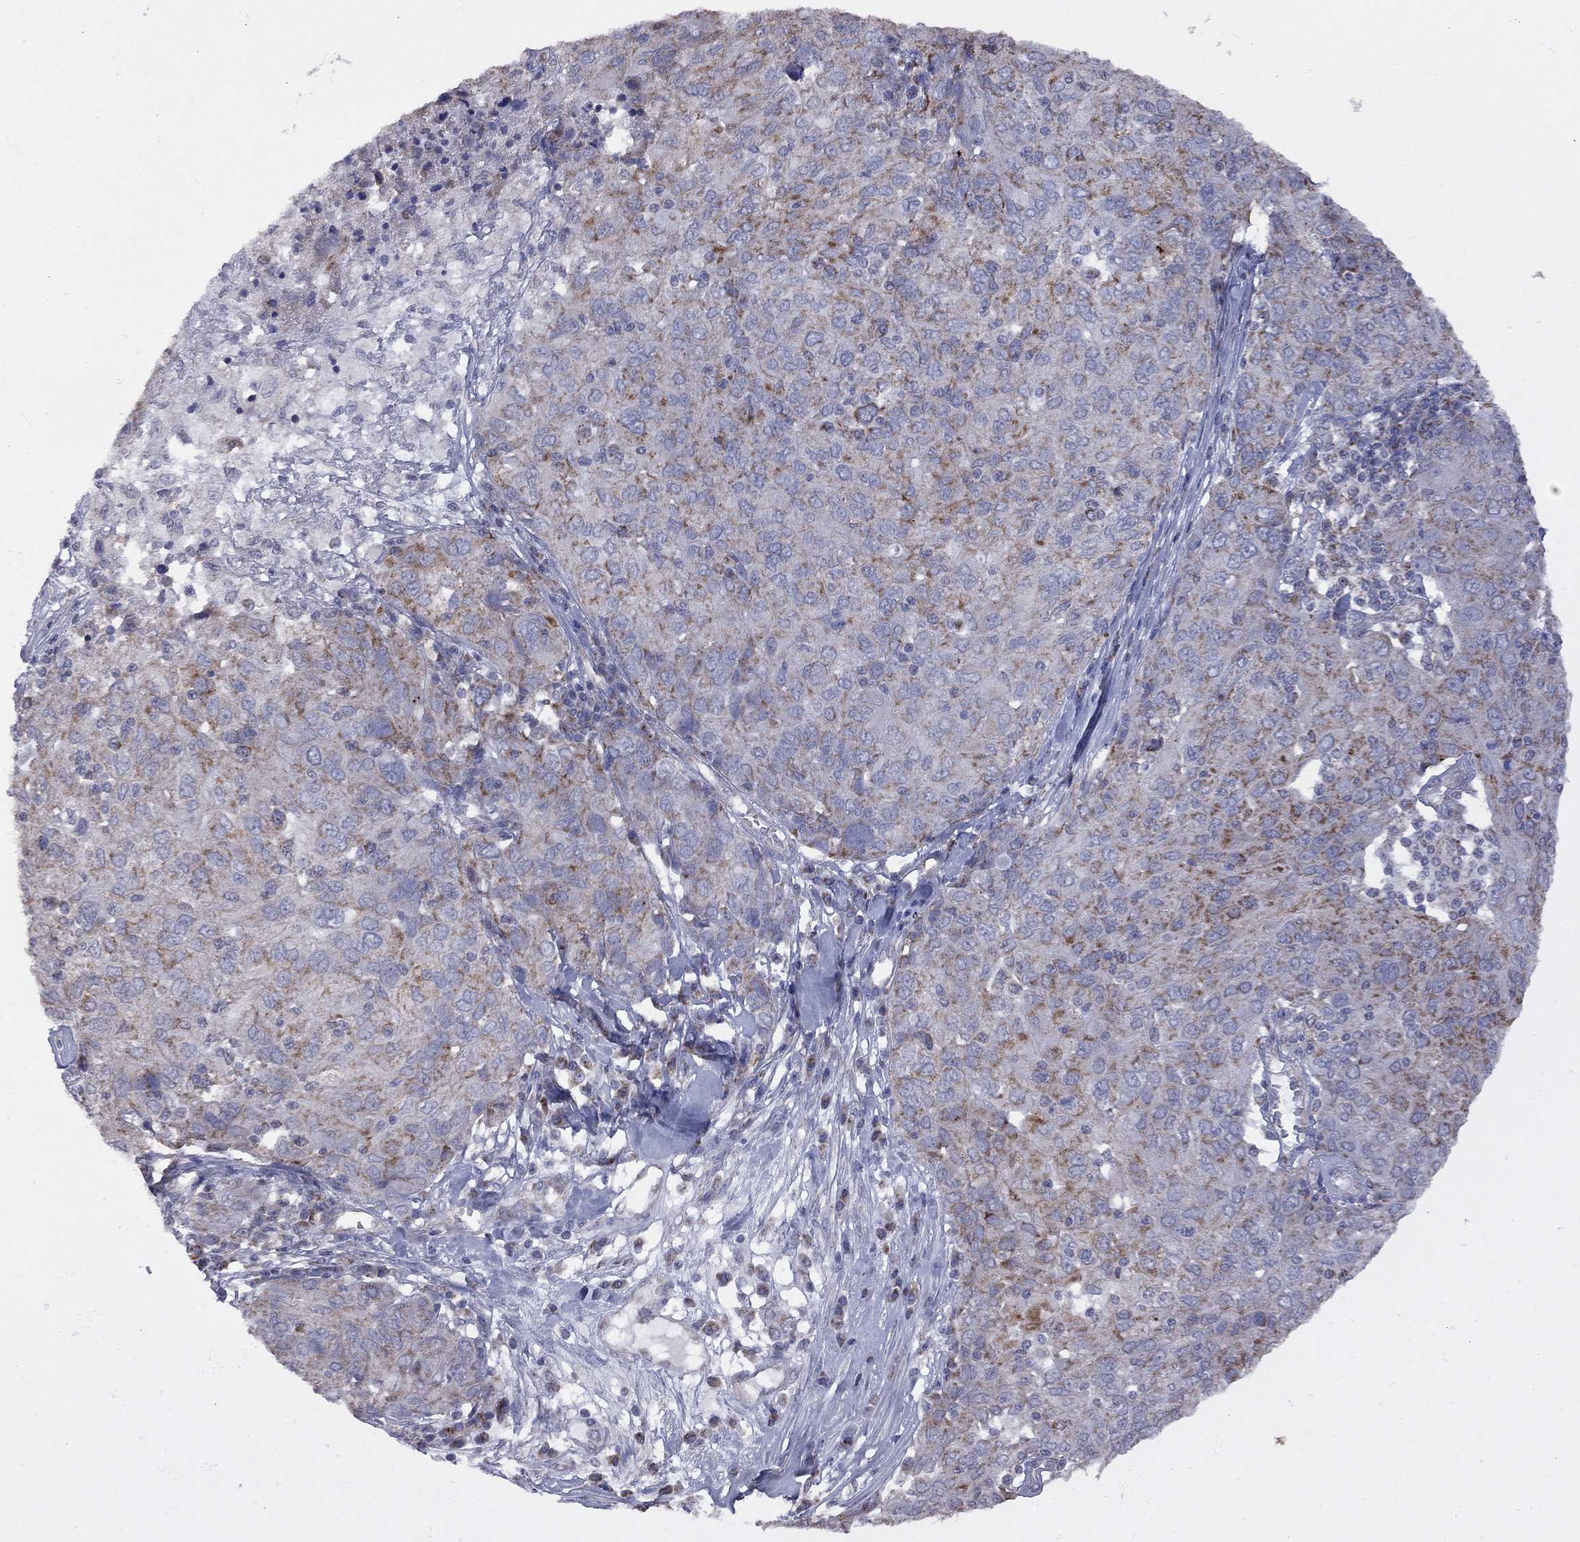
{"staining": {"intensity": "strong", "quantity": "25%-75%", "location": "cytoplasmic/membranous"}, "tissue": "ovarian cancer", "cell_type": "Tumor cells", "image_type": "cancer", "snomed": [{"axis": "morphology", "description": "Carcinoma, endometroid"}, {"axis": "topography", "description": "Ovary"}], "caption": "Human ovarian endometroid carcinoma stained with a brown dye exhibits strong cytoplasmic/membranous positive staining in about 25%-75% of tumor cells.", "gene": "NDUFB1", "patient": {"sex": "female", "age": 50}}